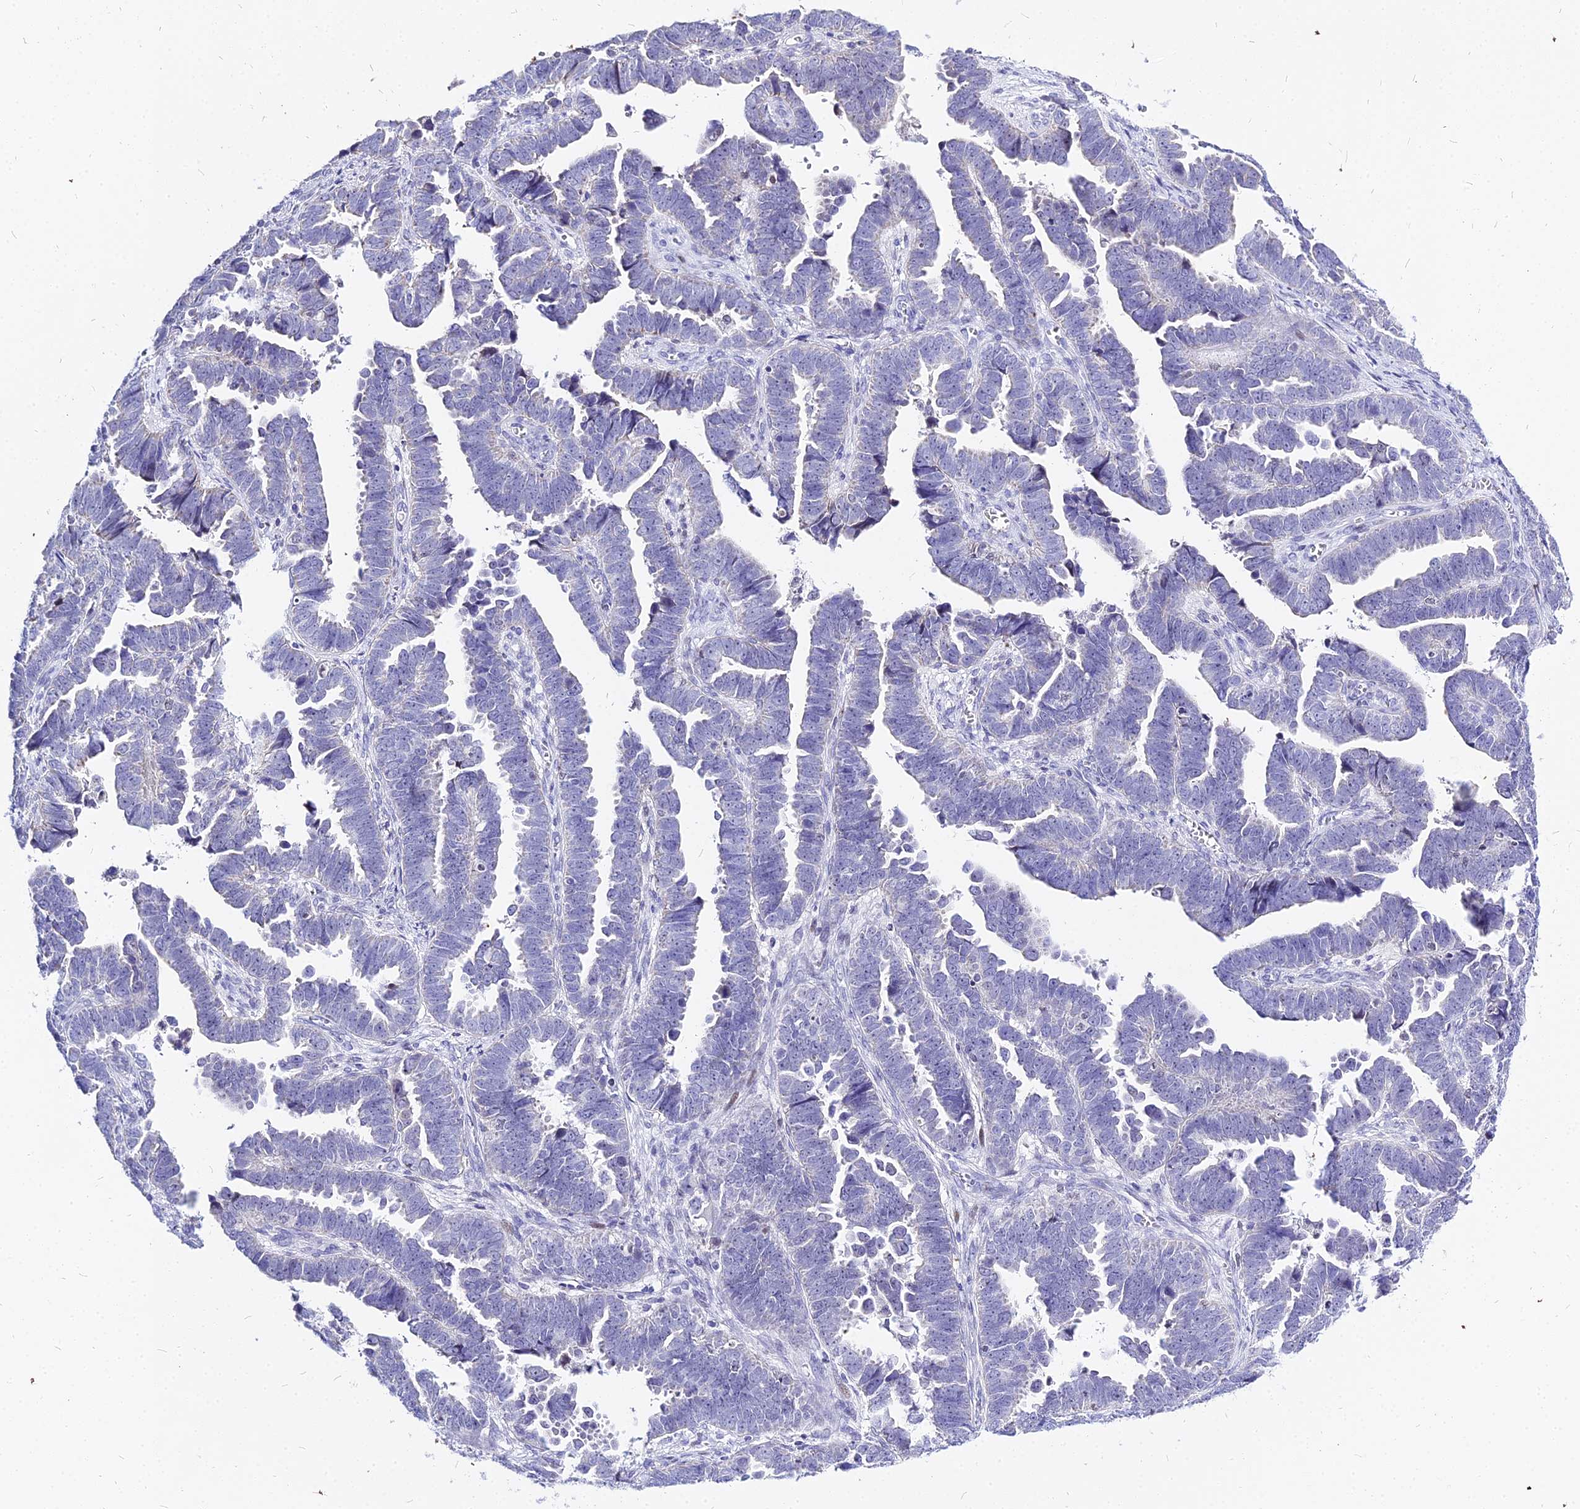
{"staining": {"intensity": "negative", "quantity": "none", "location": "none"}, "tissue": "endometrial cancer", "cell_type": "Tumor cells", "image_type": "cancer", "snomed": [{"axis": "morphology", "description": "Adenocarcinoma, NOS"}, {"axis": "topography", "description": "Endometrium"}], "caption": "Immunohistochemistry (IHC) image of neoplastic tissue: human endometrial cancer stained with DAB shows no significant protein expression in tumor cells. (DAB (3,3'-diaminobenzidine) immunohistochemistry with hematoxylin counter stain).", "gene": "CARD18", "patient": {"sex": "female", "age": 75}}